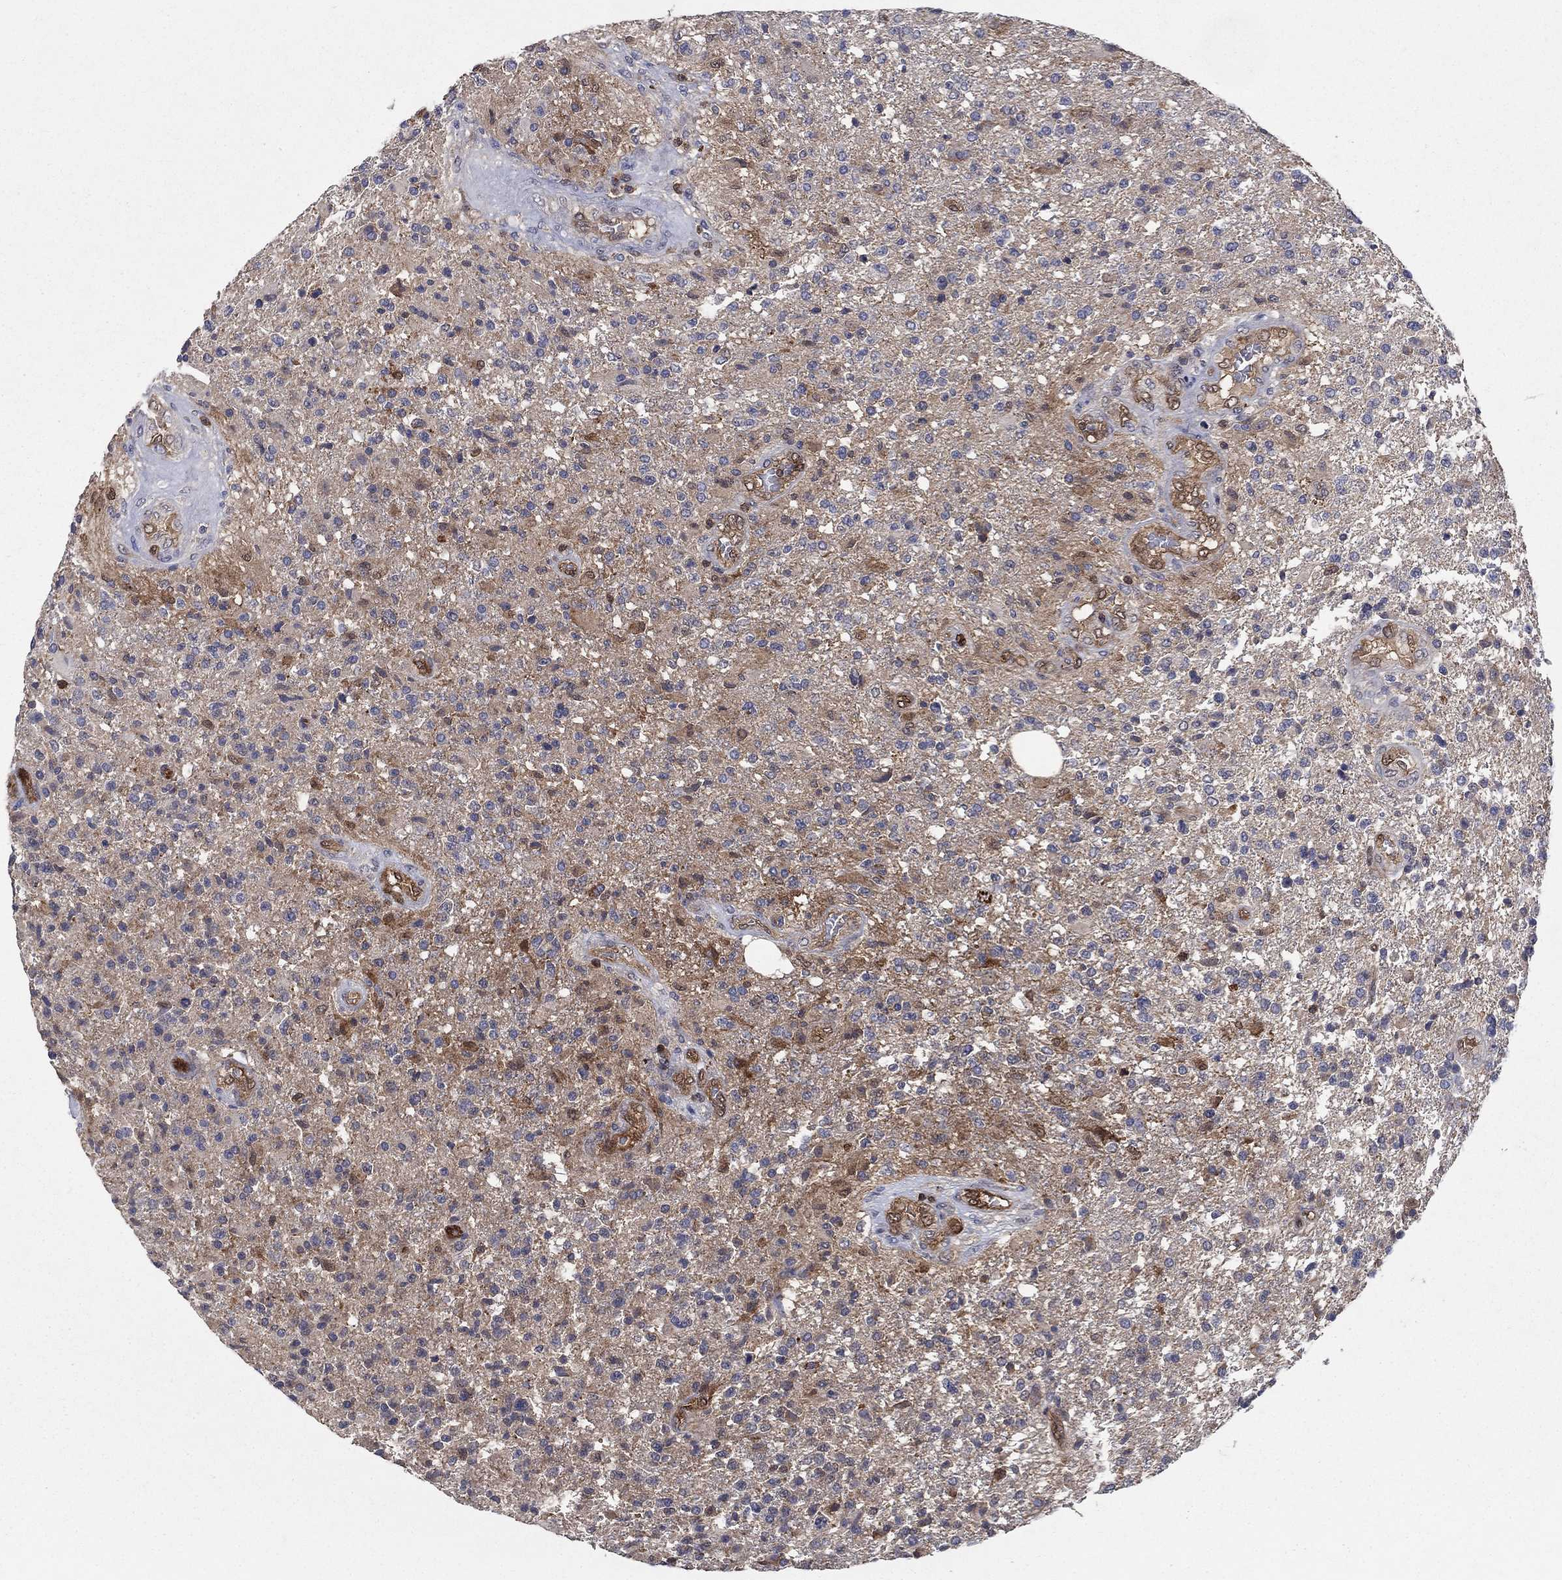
{"staining": {"intensity": "negative", "quantity": "none", "location": "none"}, "tissue": "glioma", "cell_type": "Tumor cells", "image_type": "cancer", "snomed": [{"axis": "morphology", "description": "Glioma, malignant, High grade"}, {"axis": "topography", "description": "Brain"}], "caption": "High magnification brightfield microscopy of malignant high-grade glioma stained with DAB (3,3'-diaminobenzidine) (brown) and counterstained with hematoxylin (blue): tumor cells show no significant staining.", "gene": "AGFG2", "patient": {"sex": "male", "age": 56}}